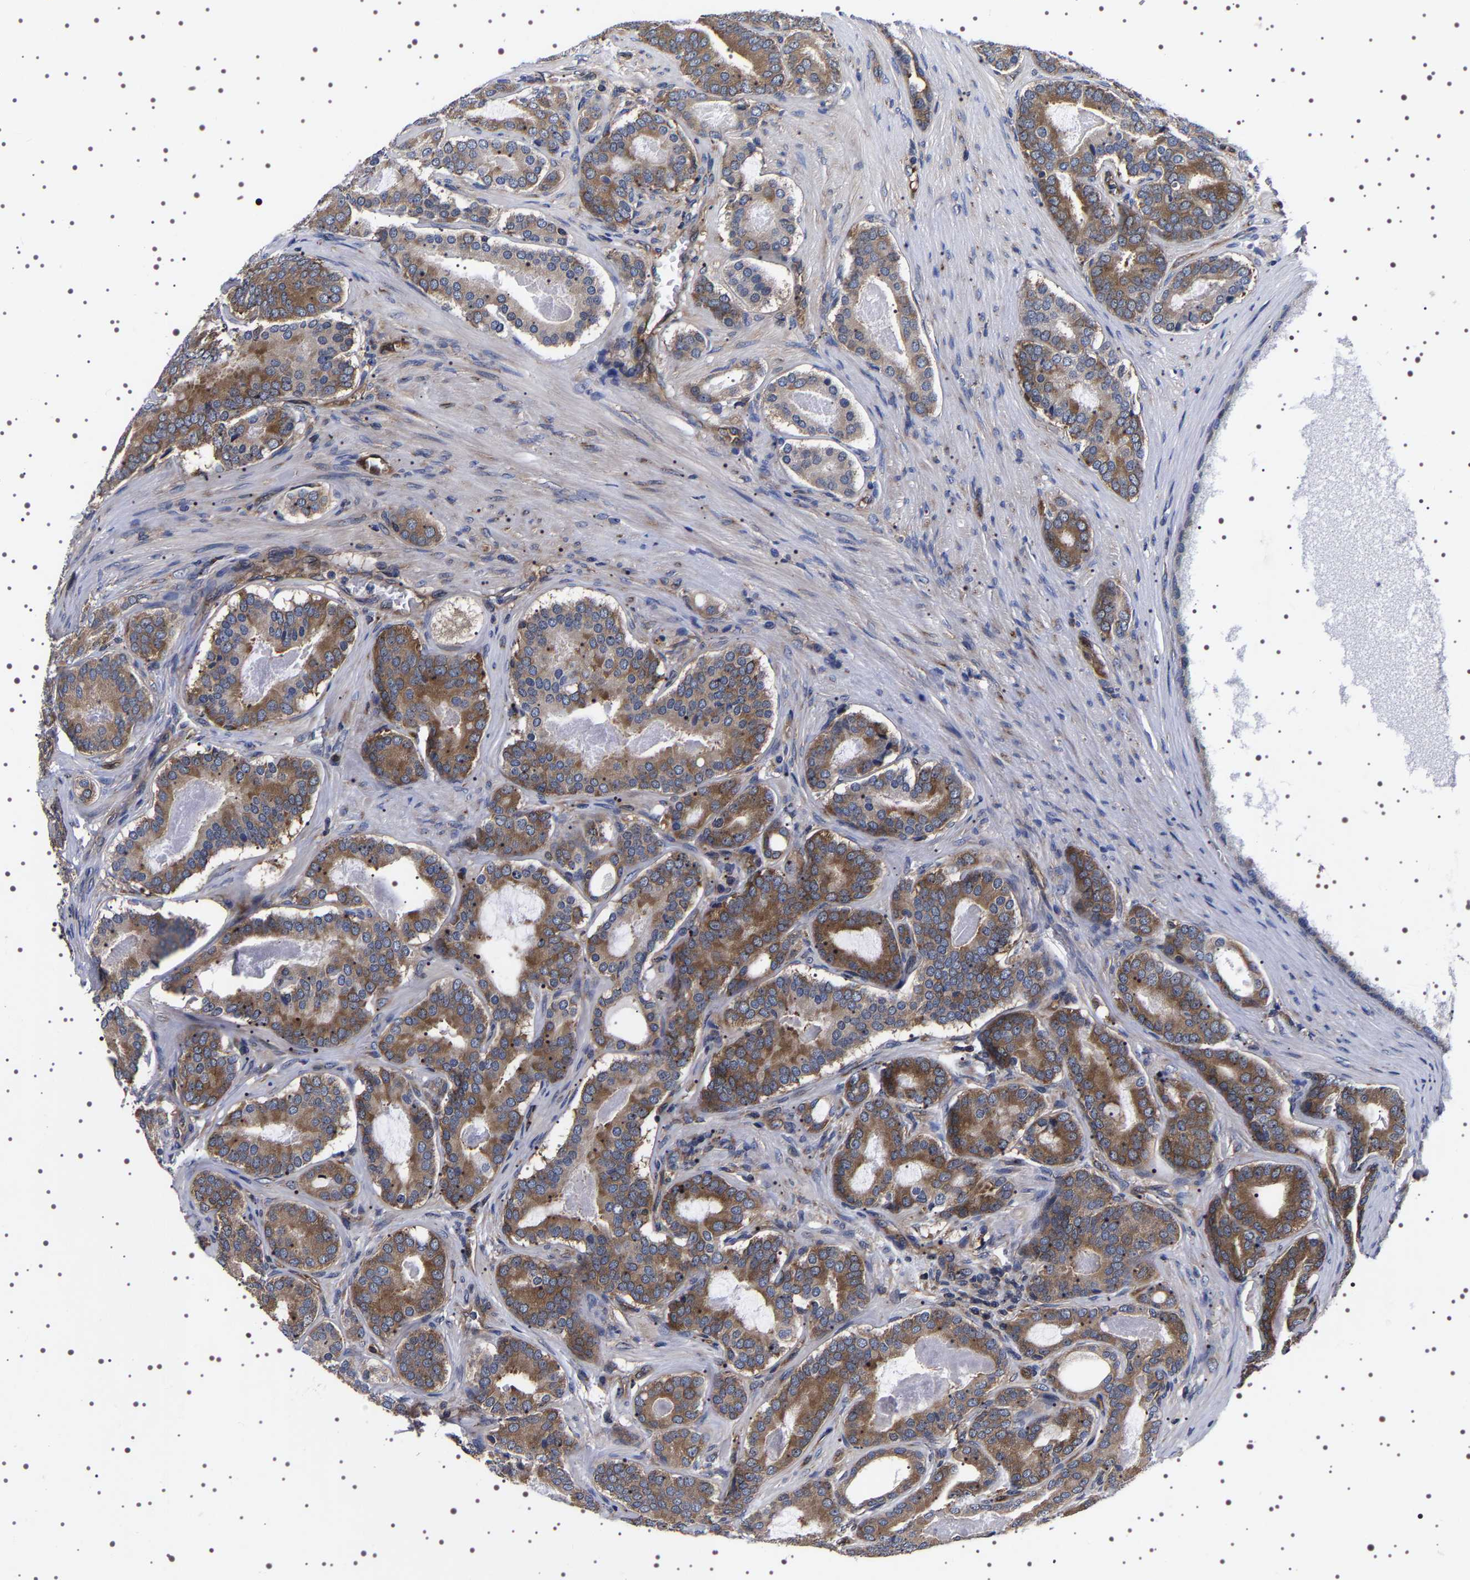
{"staining": {"intensity": "moderate", "quantity": ">75%", "location": "cytoplasmic/membranous"}, "tissue": "prostate cancer", "cell_type": "Tumor cells", "image_type": "cancer", "snomed": [{"axis": "morphology", "description": "Adenocarcinoma, High grade"}, {"axis": "topography", "description": "Prostate"}], "caption": "IHC photomicrograph of human prostate cancer stained for a protein (brown), which shows medium levels of moderate cytoplasmic/membranous expression in approximately >75% of tumor cells.", "gene": "DARS1", "patient": {"sex": "male", "age": 60}}